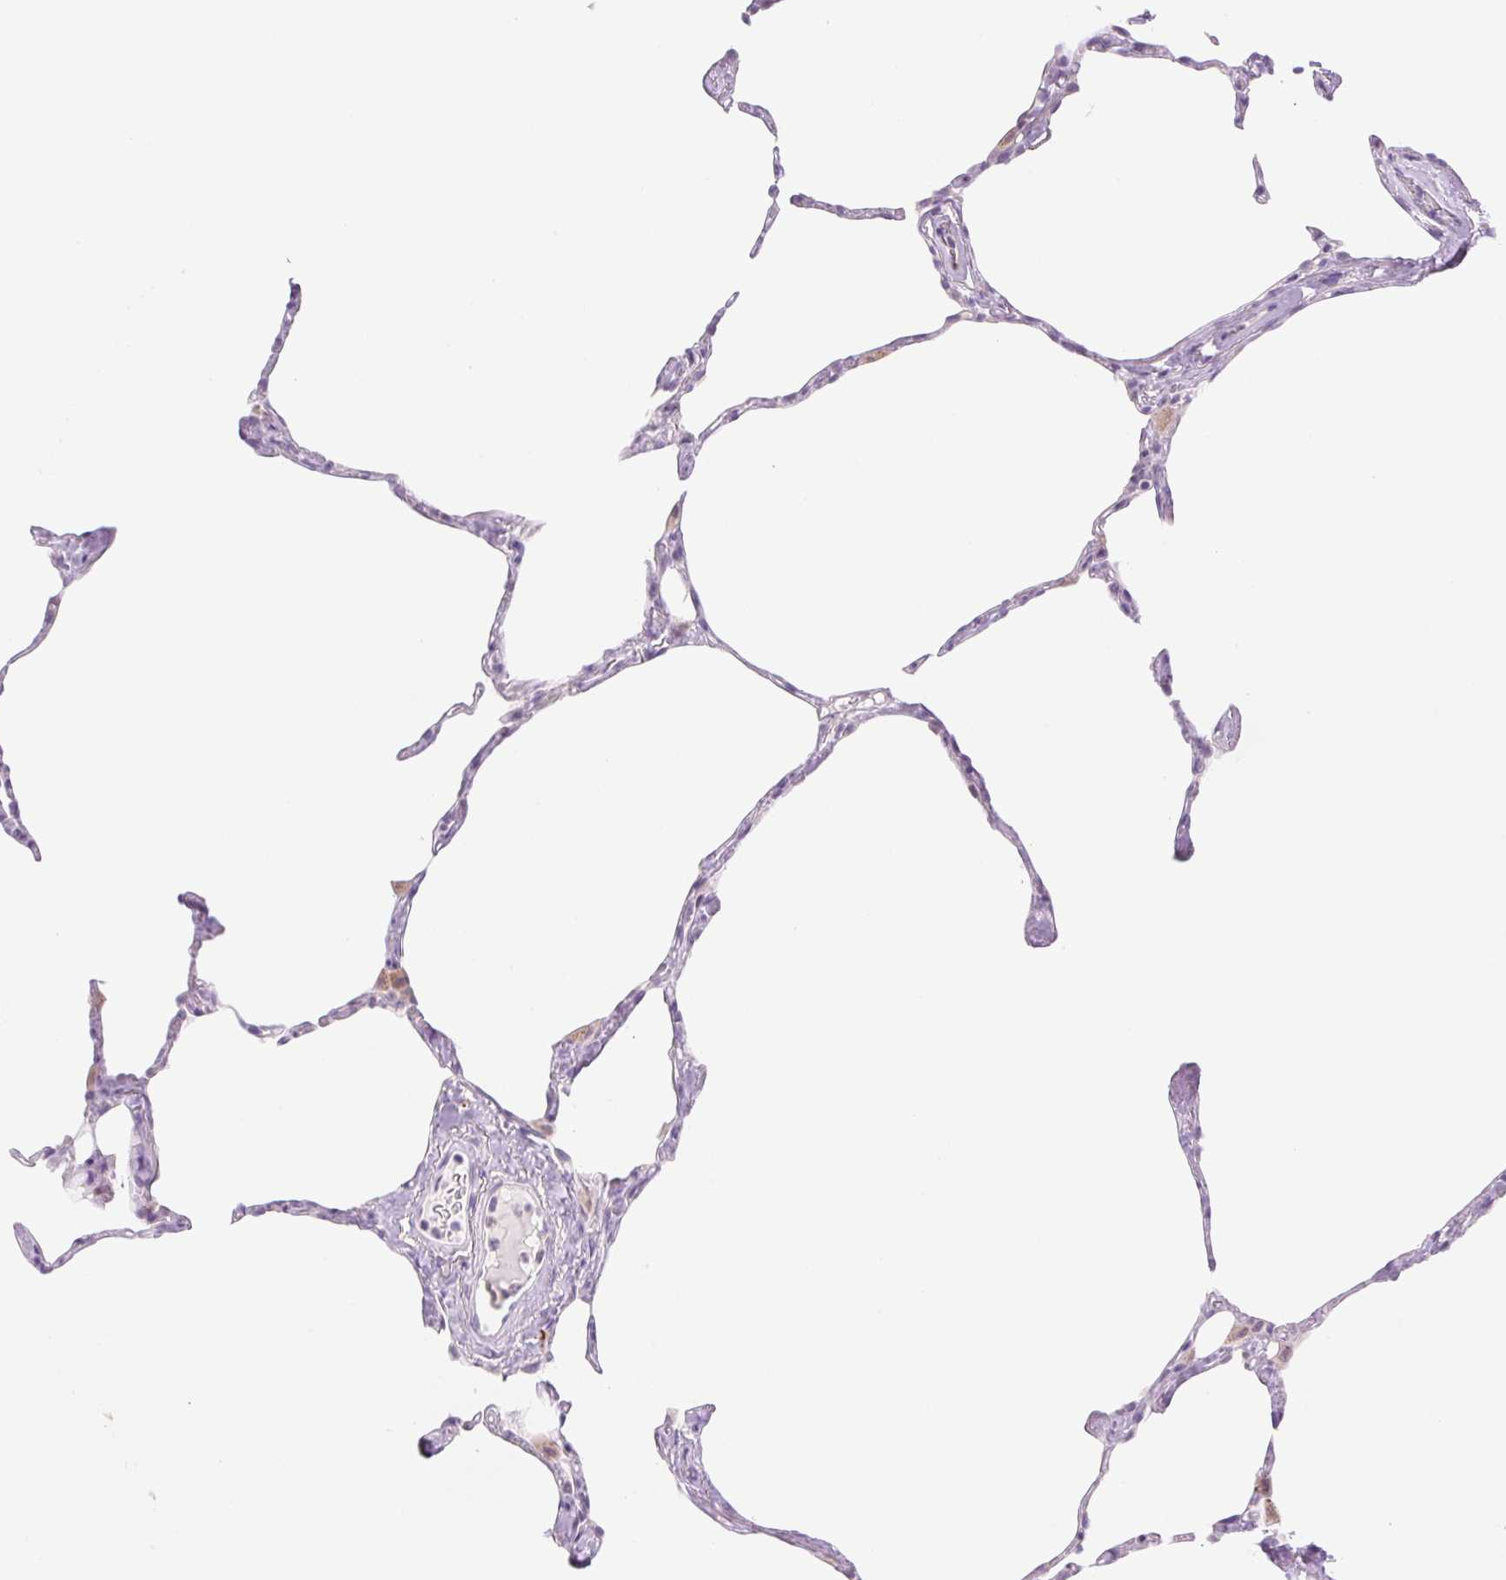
{"staining": {"intensity": "weak", "quantity": "<25%", "location": "cytoplasmic/membranous"}, "tissue": "lung", "cell_type": "Alveolar cells", "image_type": "normal", "snomed": [{"axis": "morphology", "description": "Normal tissue, NOS"}, {"axis": "topography", "description": "Lung"}], "caption": "Human lung stained for a protein using IHC displays no staining in alveolar cells.", "gene": "SPRYD4", "patient": {"sex": "male", "age": 65}}